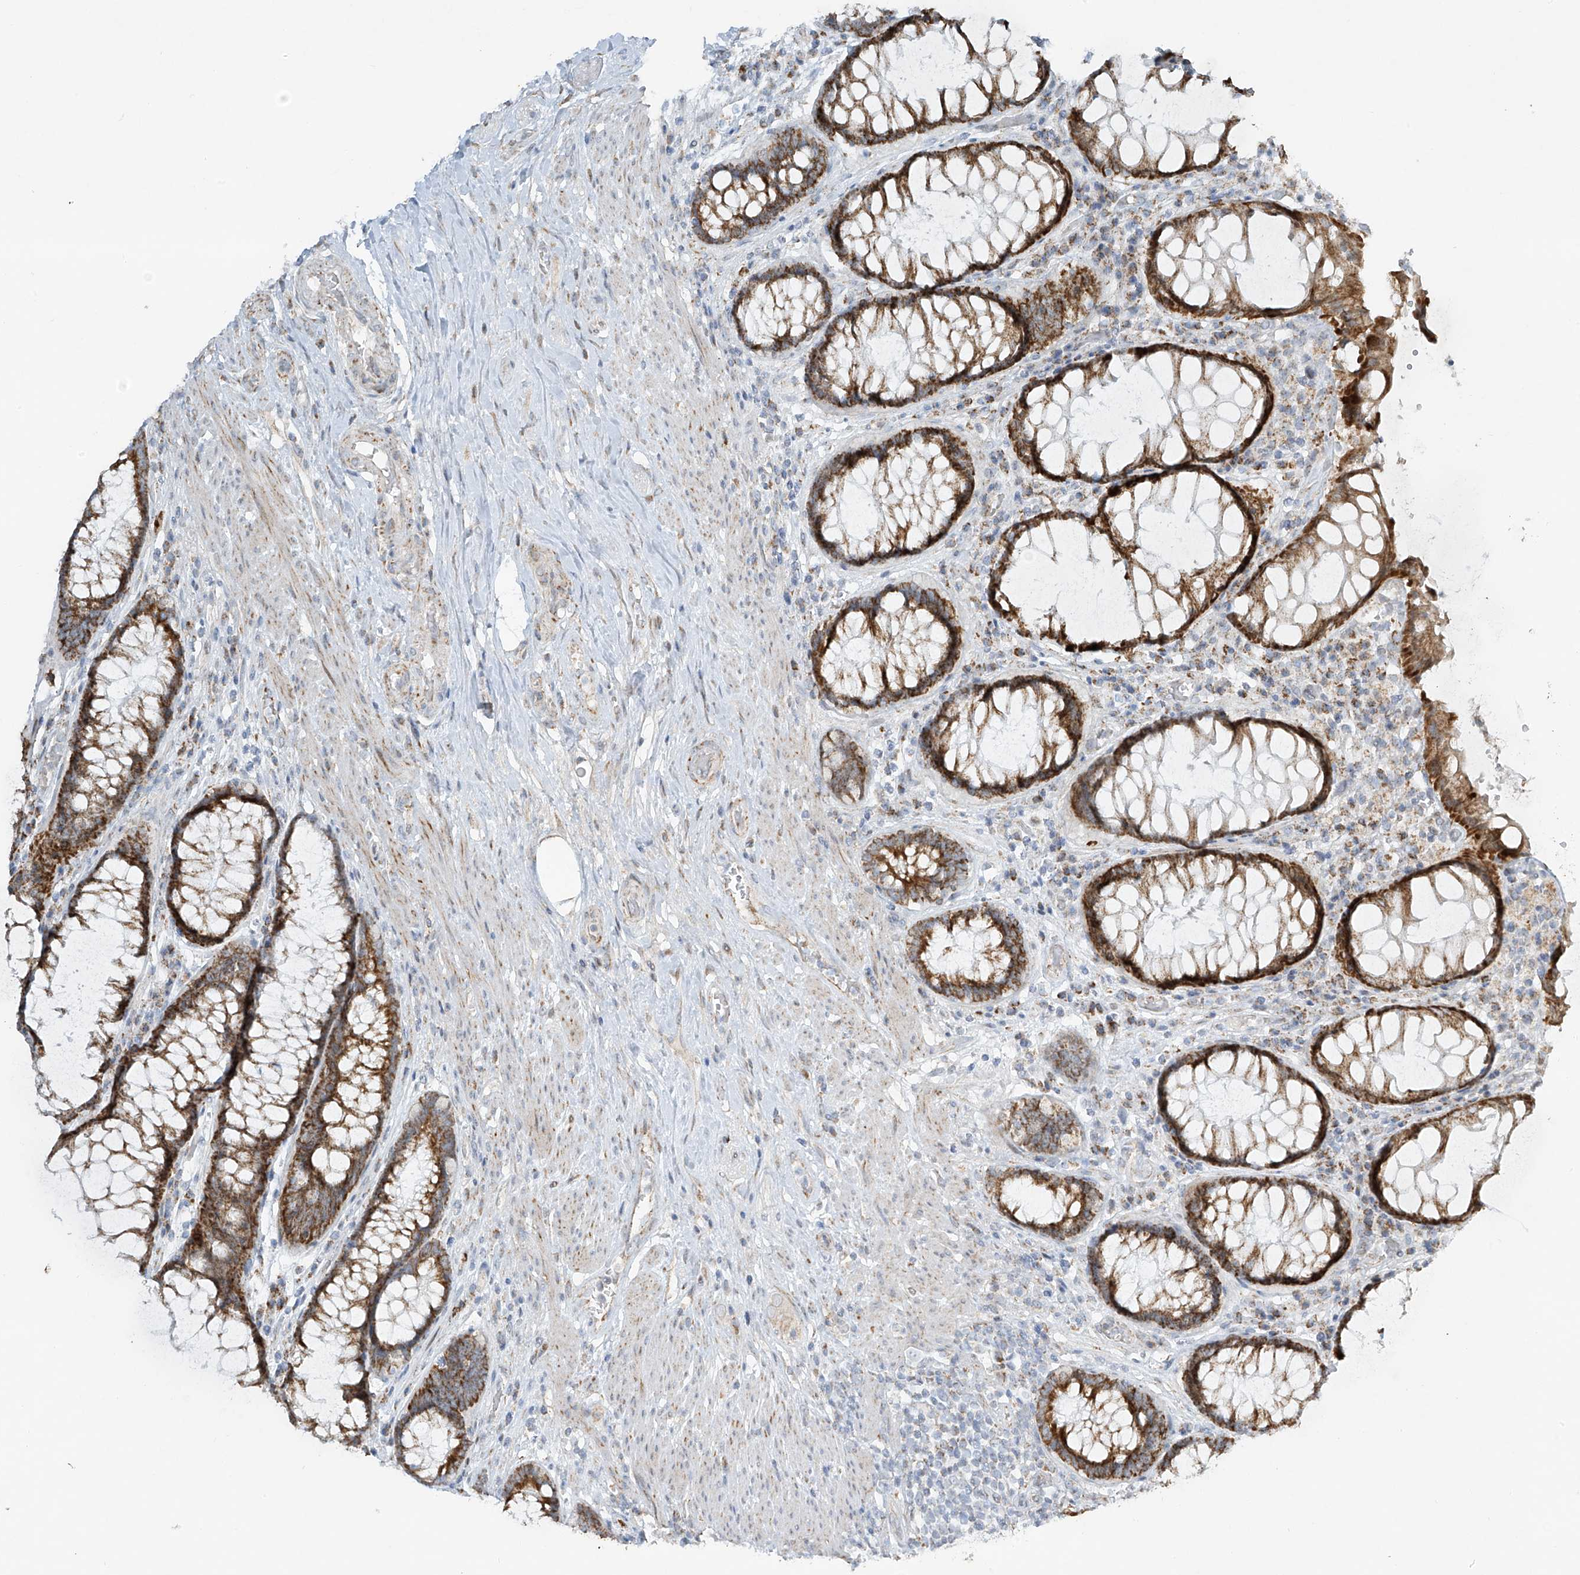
{"staining": {"intensity": "strong", "quantity": ">75%", "location": "cytoplasmic/membranous"}, "tissue": "rectum", "cell_type": "Glandular cells", "image_type": "normal", "snomed": [{"axis": "morphology", "description": "Normal tissue, NOS"}, {"axis": "topography", "description": "Rectum"}], "caption": "There is high levels of strong cytoplasmic/membranous staining in glandular cells of unremarkable rectum, as demonstrated by immunohistochemical staining (brown color).", "gene": "SMDT1", "patient": {"sex": "male", "age": 64}}